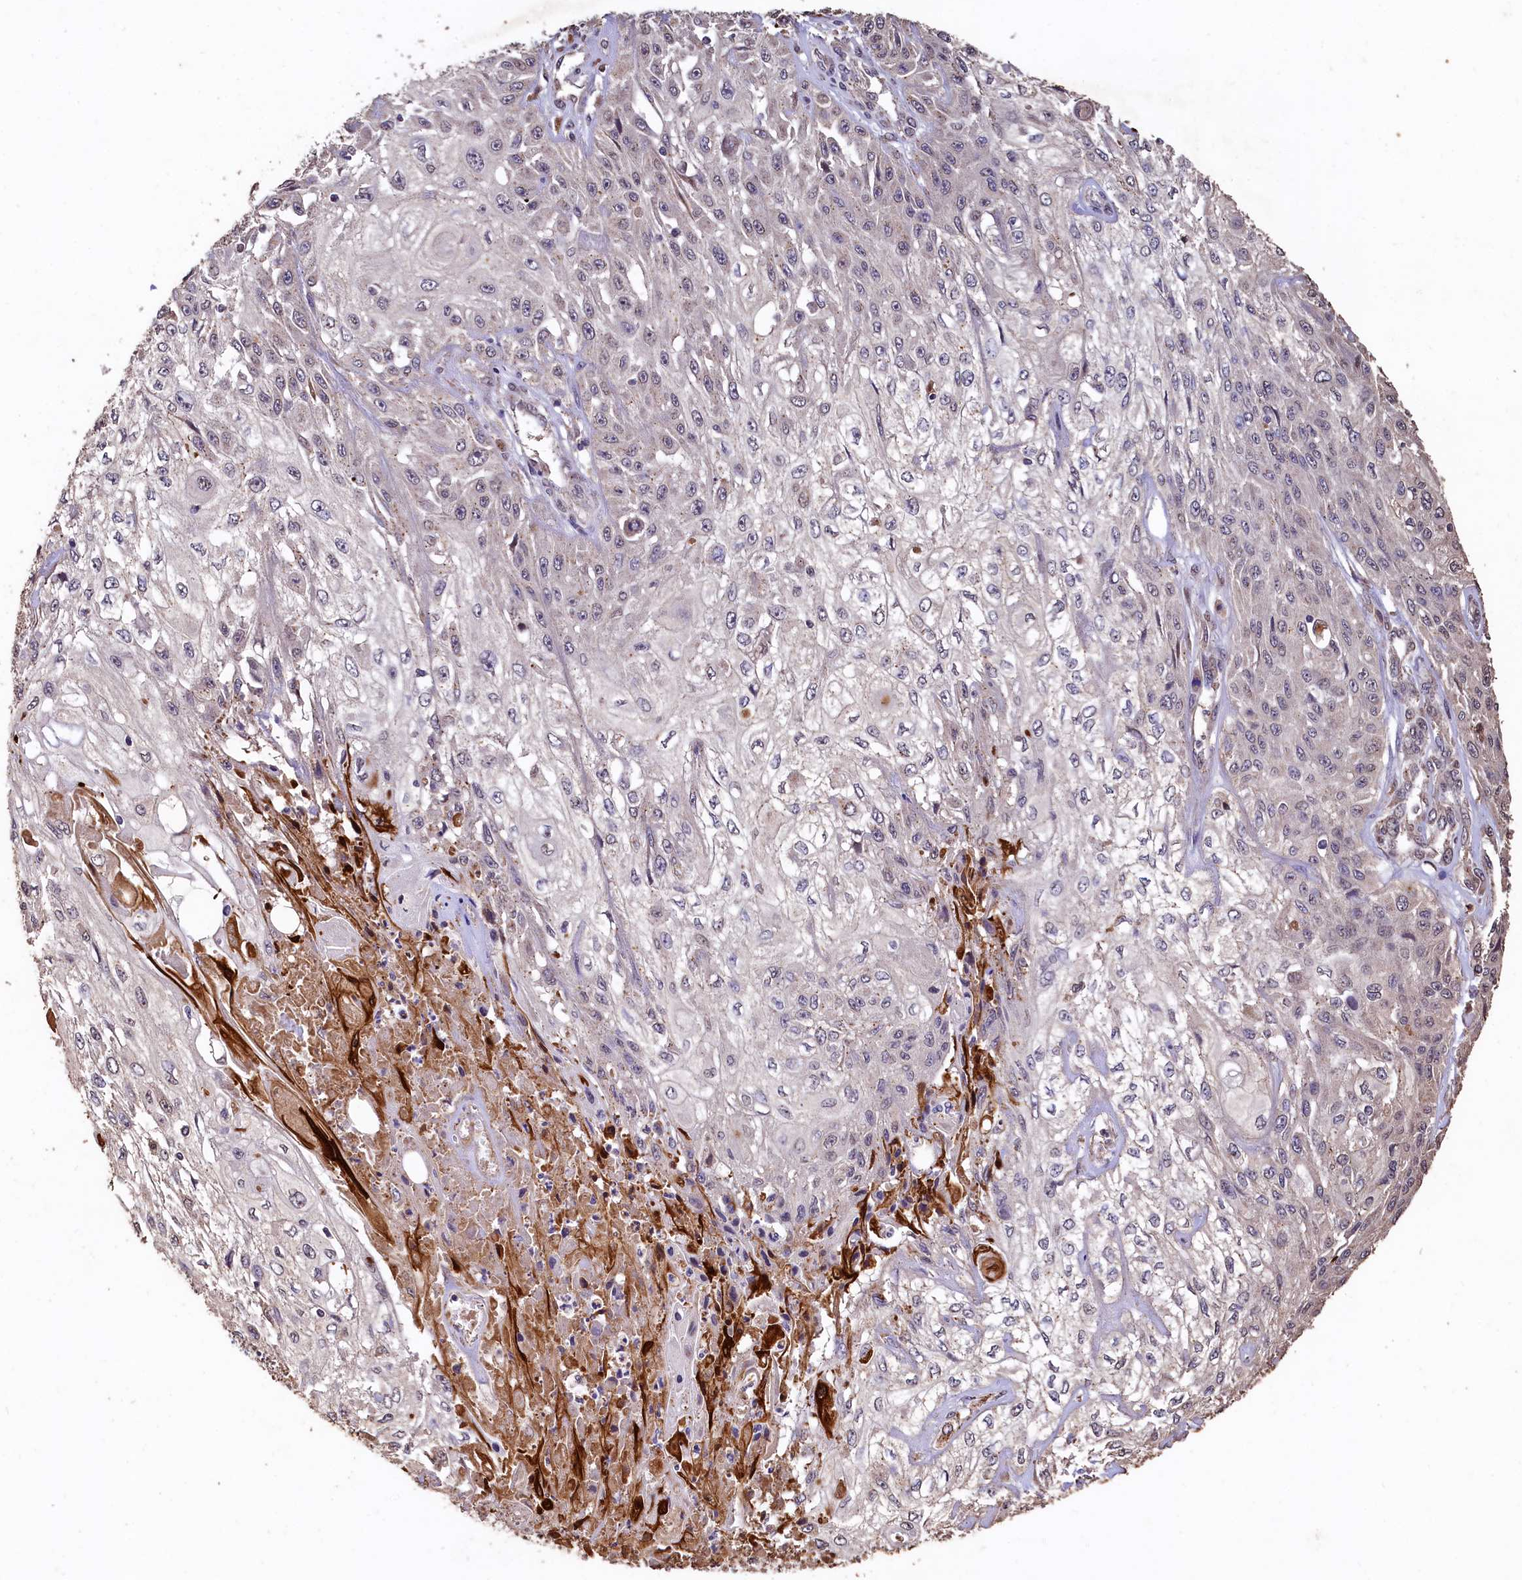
{"staining": {"intensity": "negative", "quantity": "none", "location": "none"}, "tissue": "skin cancer", "cell_type": "Tumor cells", "image_type": "cancer", "snomed": [{"axis": "morphology", "description": "Squamous cell carcinoma, NOS"}, {"axis": "morphology", "description": "Squamous cell carcinoma, metastatic, NOS"}, {"axis": "topography", "description": "Skin"}, {"axis": "topography", "description": "Lymph node"}], "caption": "The immunohistochemistry photomicrograph has no significant positivity in tumor cells of skin cancer tissue.", "gene": "LSM4", "patient": {"sex": "male", "age": 75}}